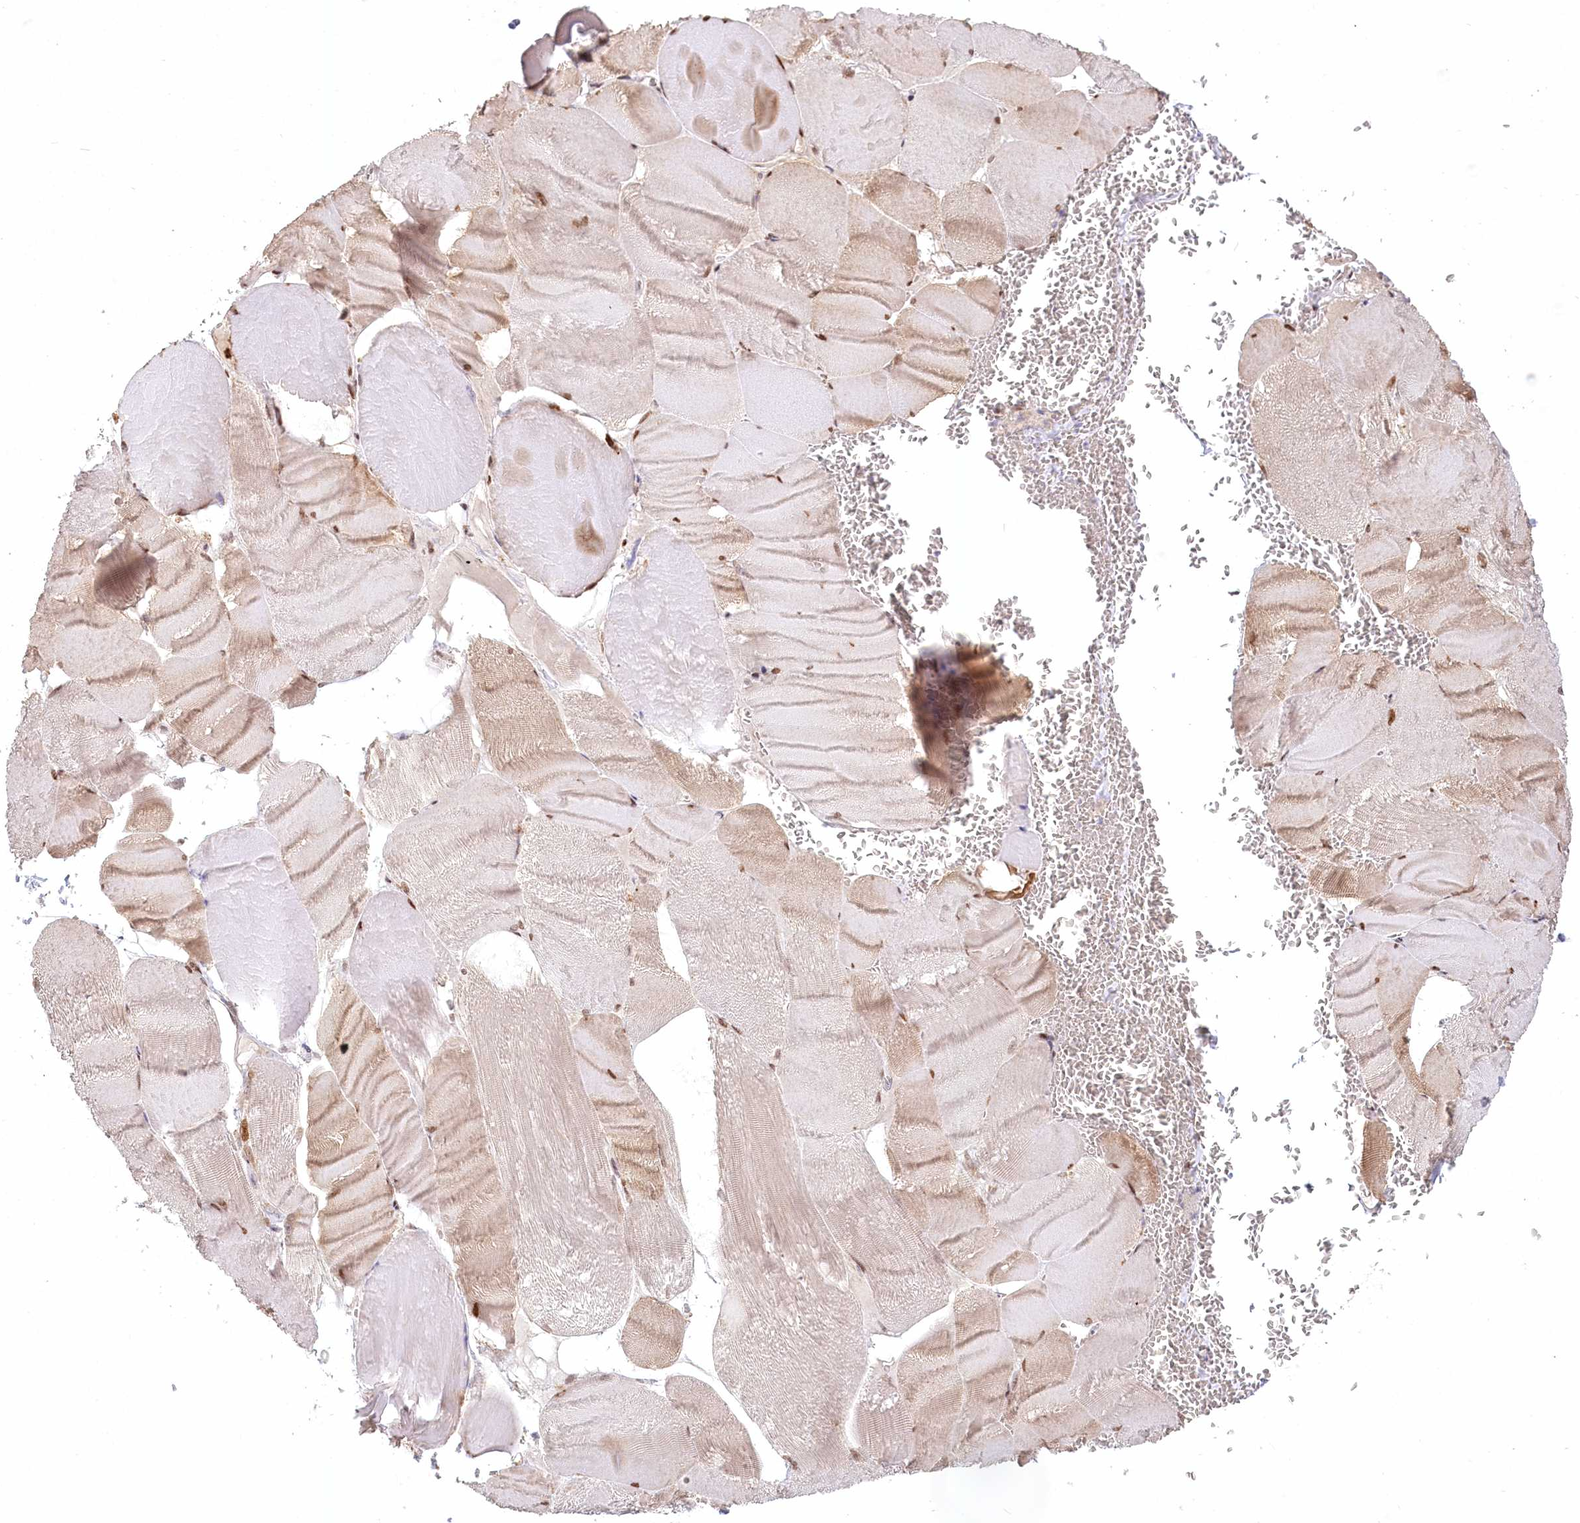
{"staining": {"intensity": "moderate", "quantity": "25%-75%", "location": "cytoplasmic/membranous,nuclear"}, "tissue": "skeletal muscle", "cell_type": "Myocytes", "image_type": "normal", "snomed": [{"axis": "morphology", "description": "Normal tissue, NOS"}, {"axis": "morphology", "description": "Basal cell carcinoma"}, {"axis": "topography", "description": "Skeletal muscle"}], "caption": "The image demonstrates immunohistochemical staining of normal skeletal muscle. There is moderate cytoplasmic/membranous,nuclear staining is seen in about 25%-75% of myocytes. The staining was performed using DAB, with brown indicating positive protein expression. Nuclei are stained blue with hematoxylin.", "gene": "PYURF", "patient": {"sex": "female", "age": 64}}